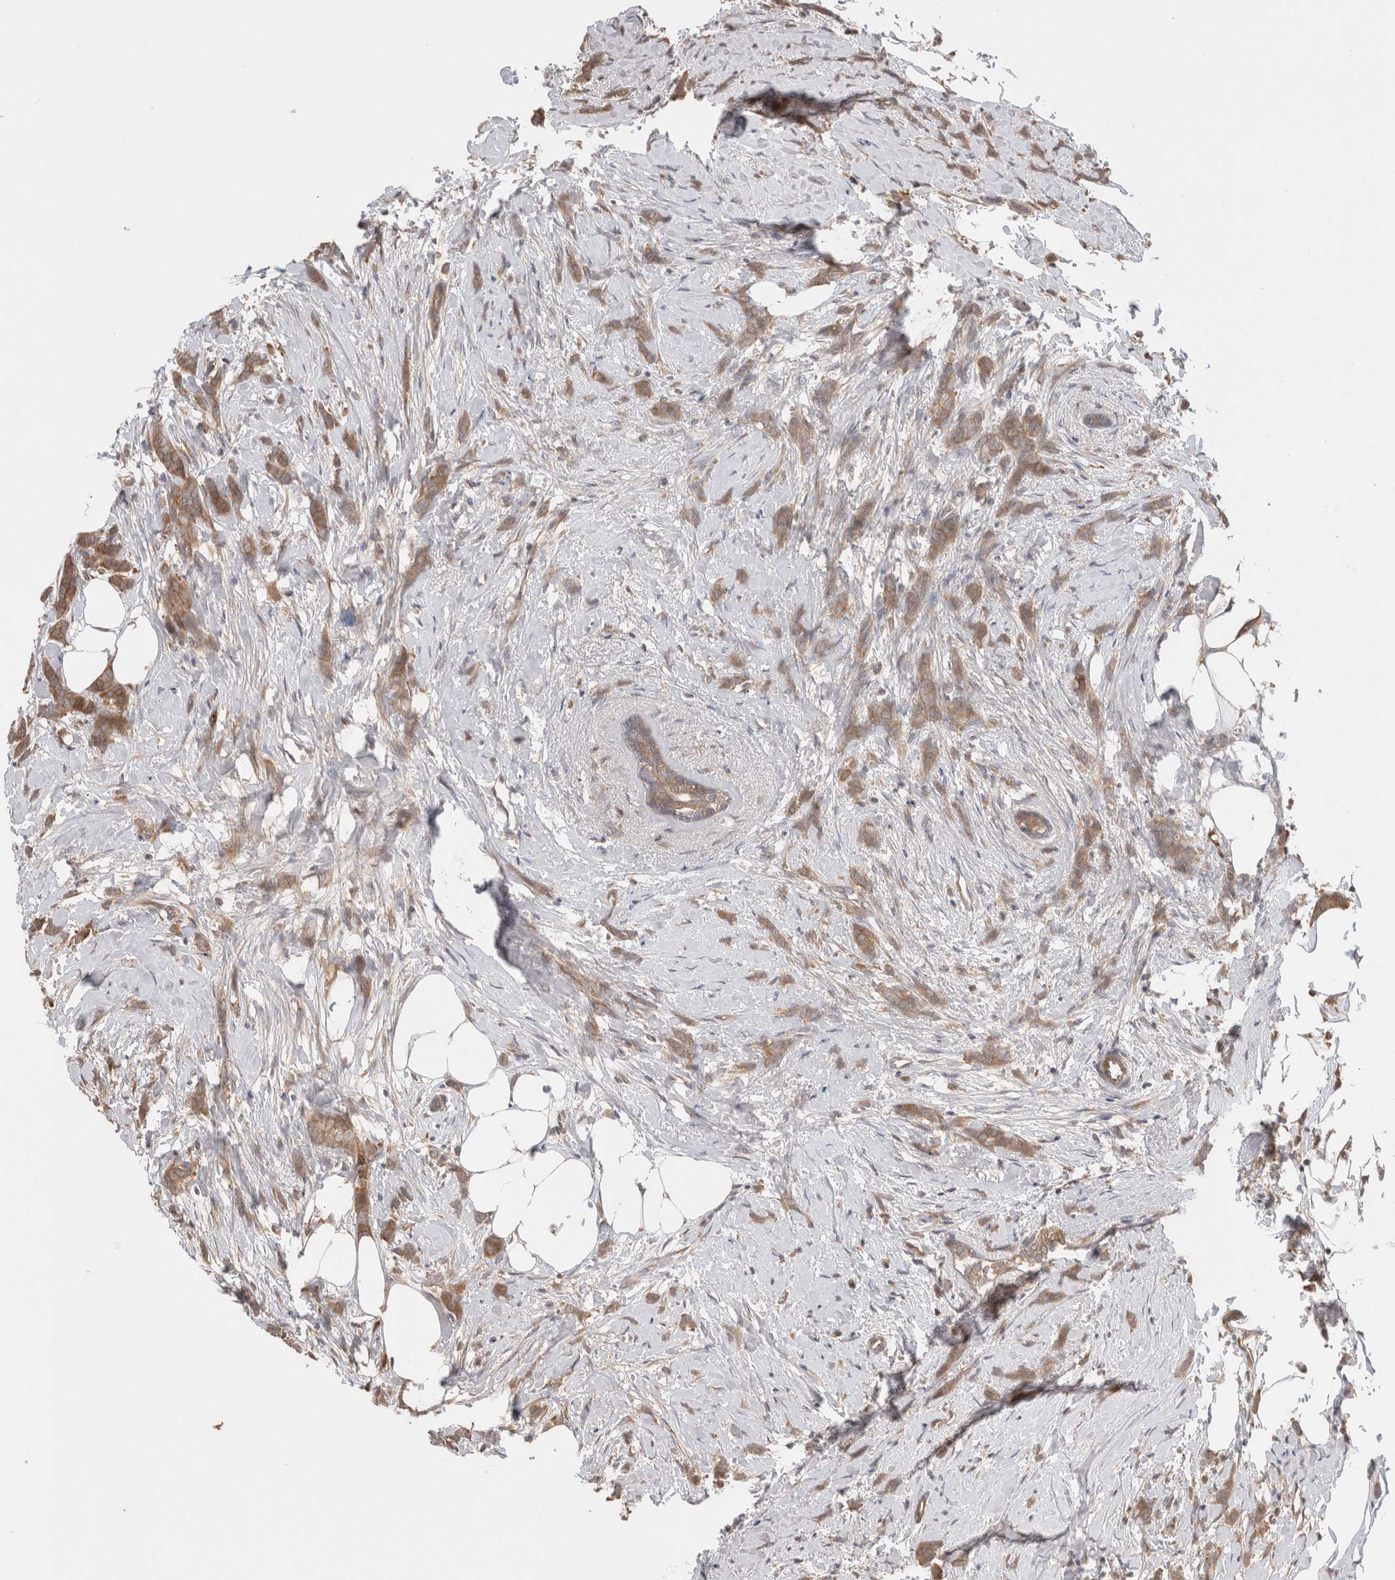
{"staining": {"intensity": "moderate", "quantity": ">75%", "location": "cytoplasmic/membranous"}, "tissue": "breast cancer", "cell_type": "Tumor cells", "image_type": "cancer", "snomed": [{"axis": "morphology", "description": "Lobular carcinoma, in situ"}, {"axis": "morphology", "description": "Lobular carcinoma"}, {"axis": "topography", "description": "Breast"}], "caption": "This is an image of IHC staining of breast cancer (lobular carcinoma in situ), which shows moderate expression in the cytoplasmic/membranous of tumor cells.", "gene": "VPS28", "patient": {"sex": "female", "age": 41}}